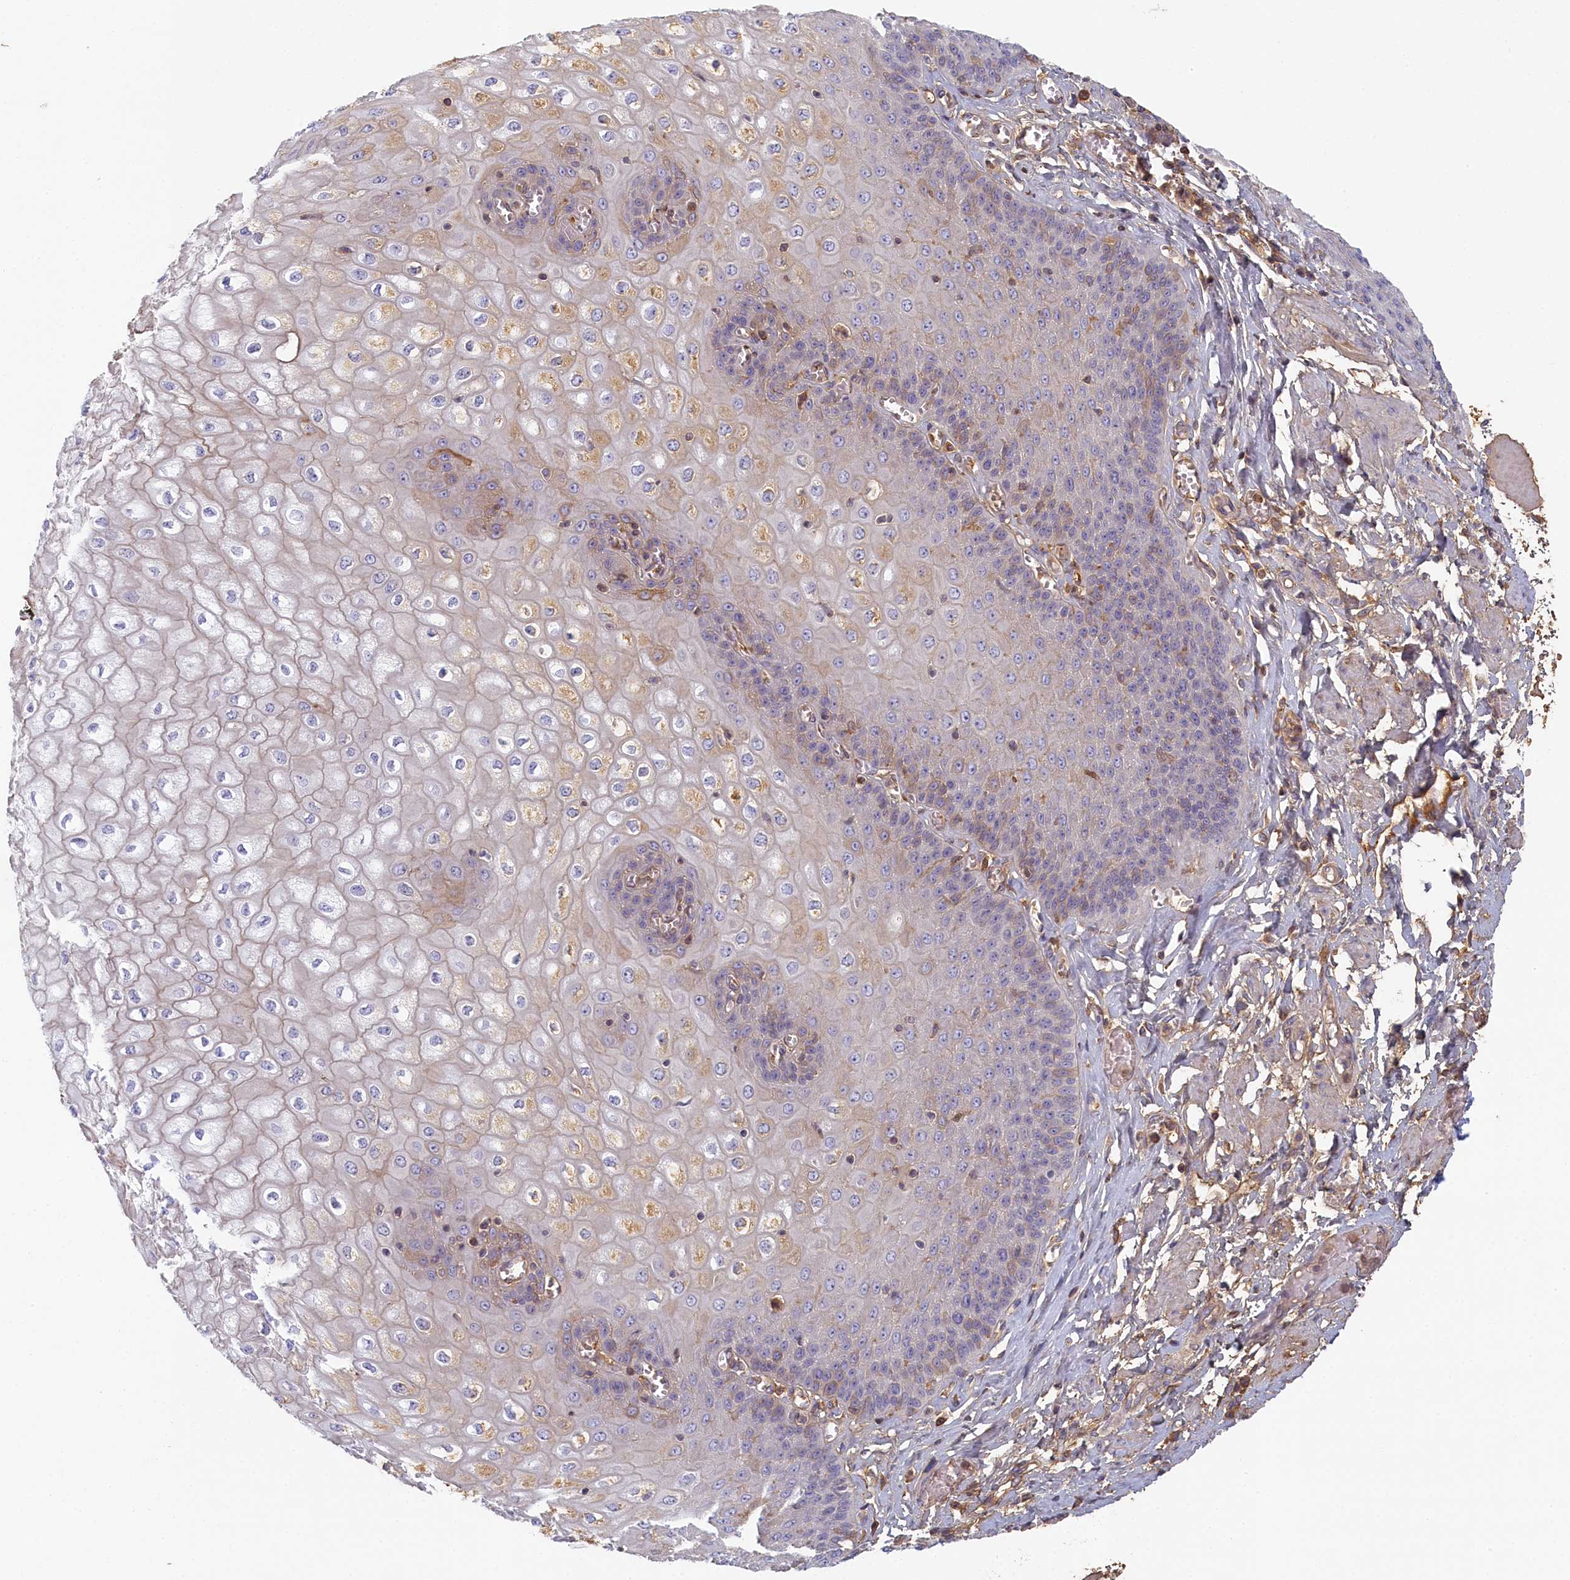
{"staining": {"intensity": "weak", "quantity": "25%-75%", "location": "cytoplasmic/membranous"}, "tissue": "esophagus", "cell_type": "Squamous epithelial cells", "image_type": "normal", "snomed": [{"axis": "morphology", "description": "Normal tissue, NOS"}, {"axis": "topography", "description": "Esophagus"}], "caption": "High-magnification brightfield microscopy of normal esophagus stained with DAB (3,3'-diaminobenzidine) (brown) and counterstained with hematoxylin (blue). squamous epithelial cells exhibit weak cytoplasmic/membranous expression is appreciated in approximately25%-75% of cells.", "gene": "STX16", "patient": {"sex": "male", "age": 60}}